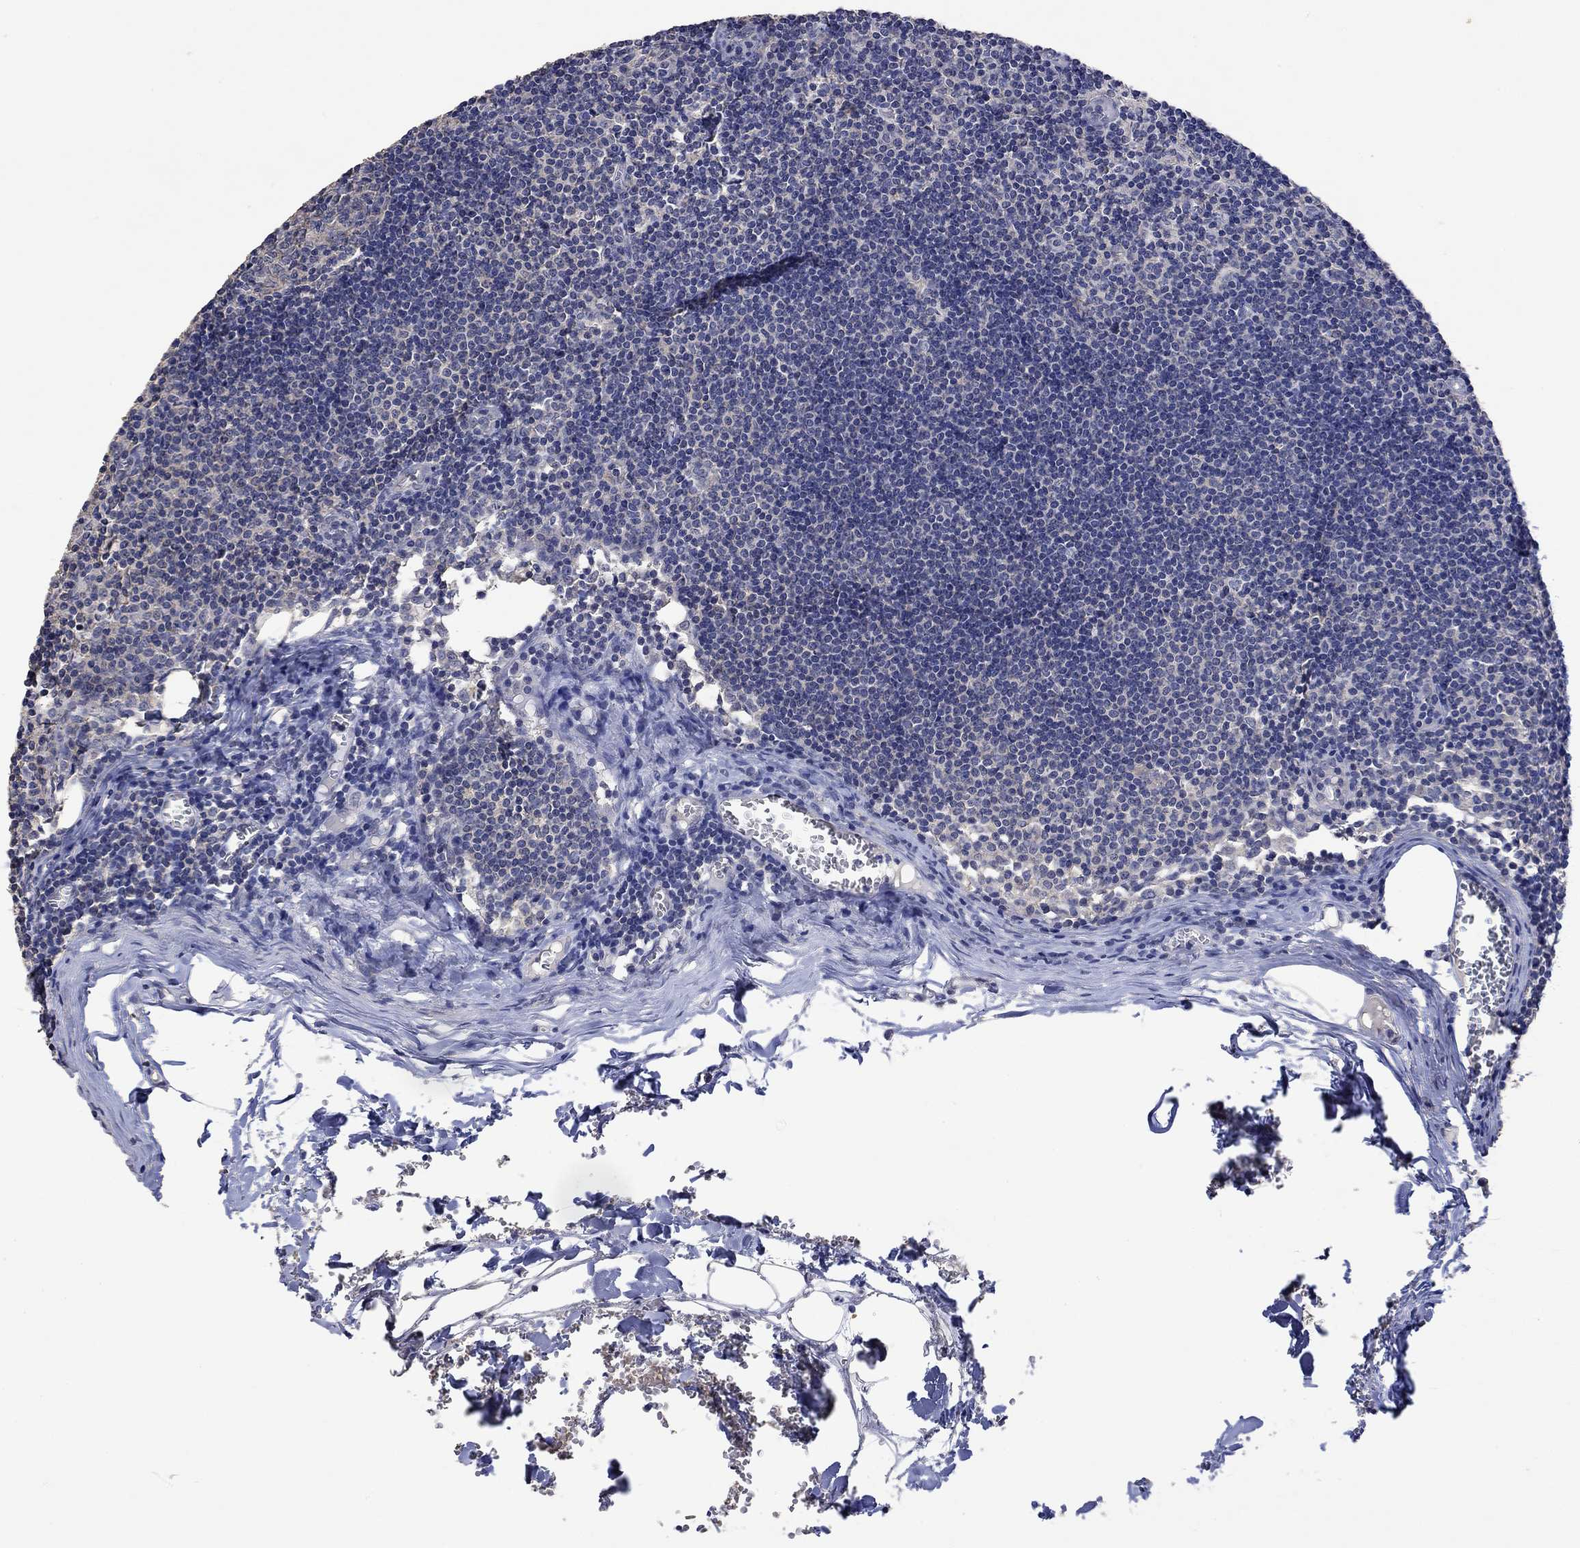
{"staining": {"intensity": "negative", "quantity": "none", "location": "none"}, "tissue": "lymph node", "cell_type": "Germinal center cells", "image_type": "normal", "snomed": [{"axis": "morphology", "description": "Normal tissue, NOS"}, {"axis": "topography", "description": "Lymph node"}], "caption": "An IHC image of normal lymph node is shown. There is no staining in germinal center cells of lymph node. (DAB (3,3'-diaminobenzidine) immunohistochemistry, high magnification).", "gene": "PTPN20", "patient": {"sex": "male", "age": 59}}